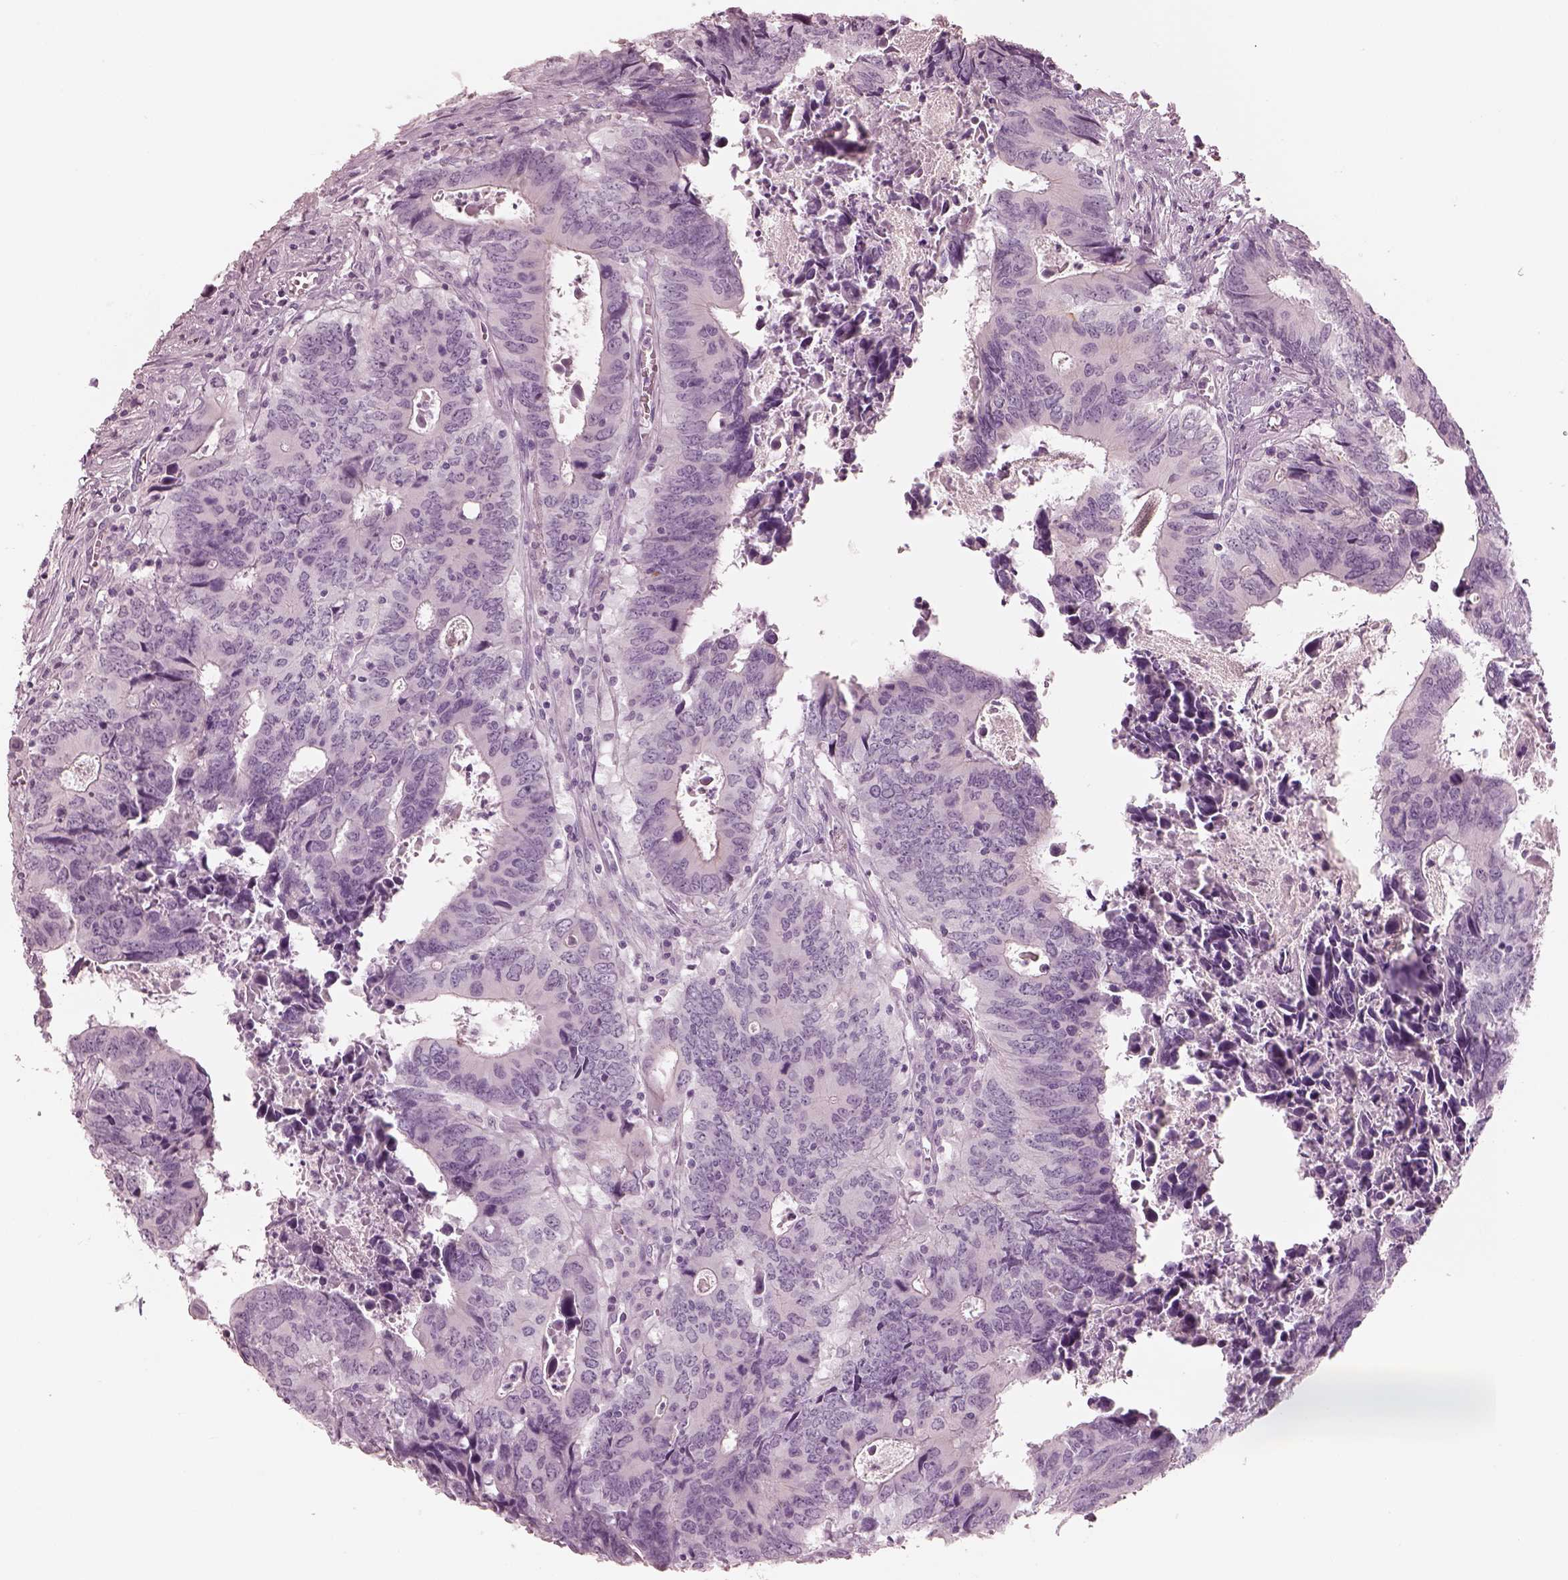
{"staining": {"intensity": "negative", "quantity": "none", "location": "none"}, "tissue": "colorectal cancer", "cell_type": "Tumor cells", "image_type": "cancer", "snomed": [{"axis": "morphology", "description": "Adenocarcinoma, NOS"}, {"axis": "topography", "description": "Colon"}], "caption": "Immunohistochemical staining of adenocarcinoma (colorectal) shows no significant expression in tumor cells.", "gene": "PON3", "patient": {"sex": "female", "age": 82}}